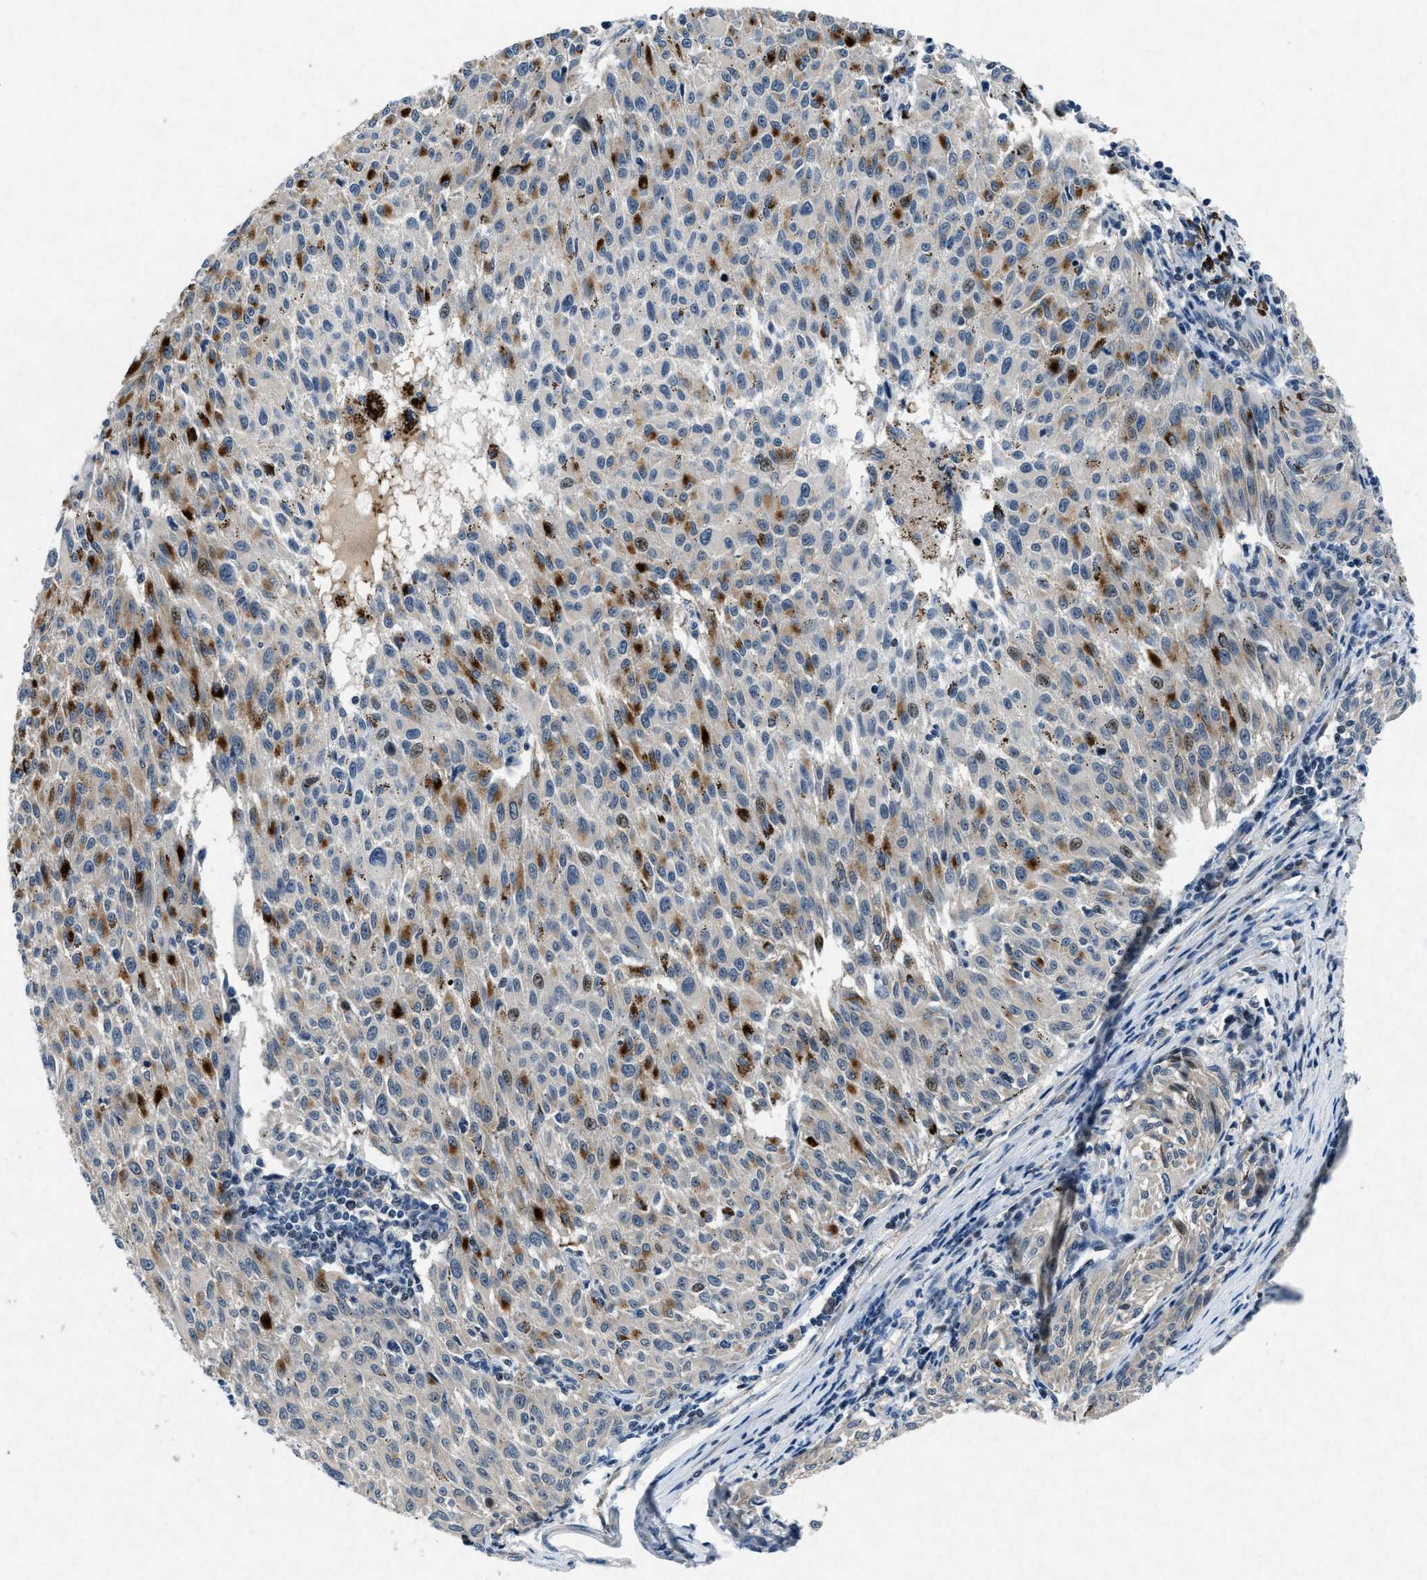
{"staining": {"intensity": "moderate", "quantity": "<25%", "location": "cytoplasmic/membranous"}, "tissue": "melanoma", "cell_type": "Tumor cells", "image_type": "cancer", "snomed": [{"axis": "morphology", "description": "Malignant melanoma, NOS"}, {"axis": "topography", "description": "Skin"}], "caption": "Immunohistochemistry of malignant melanoma demonstrates low levels of moderate cytoplasmic/membranous staining in approximately <25% of tumor cells.", "gene": "PHLDA1", "patient": {"sex": "female", "age": 72}}